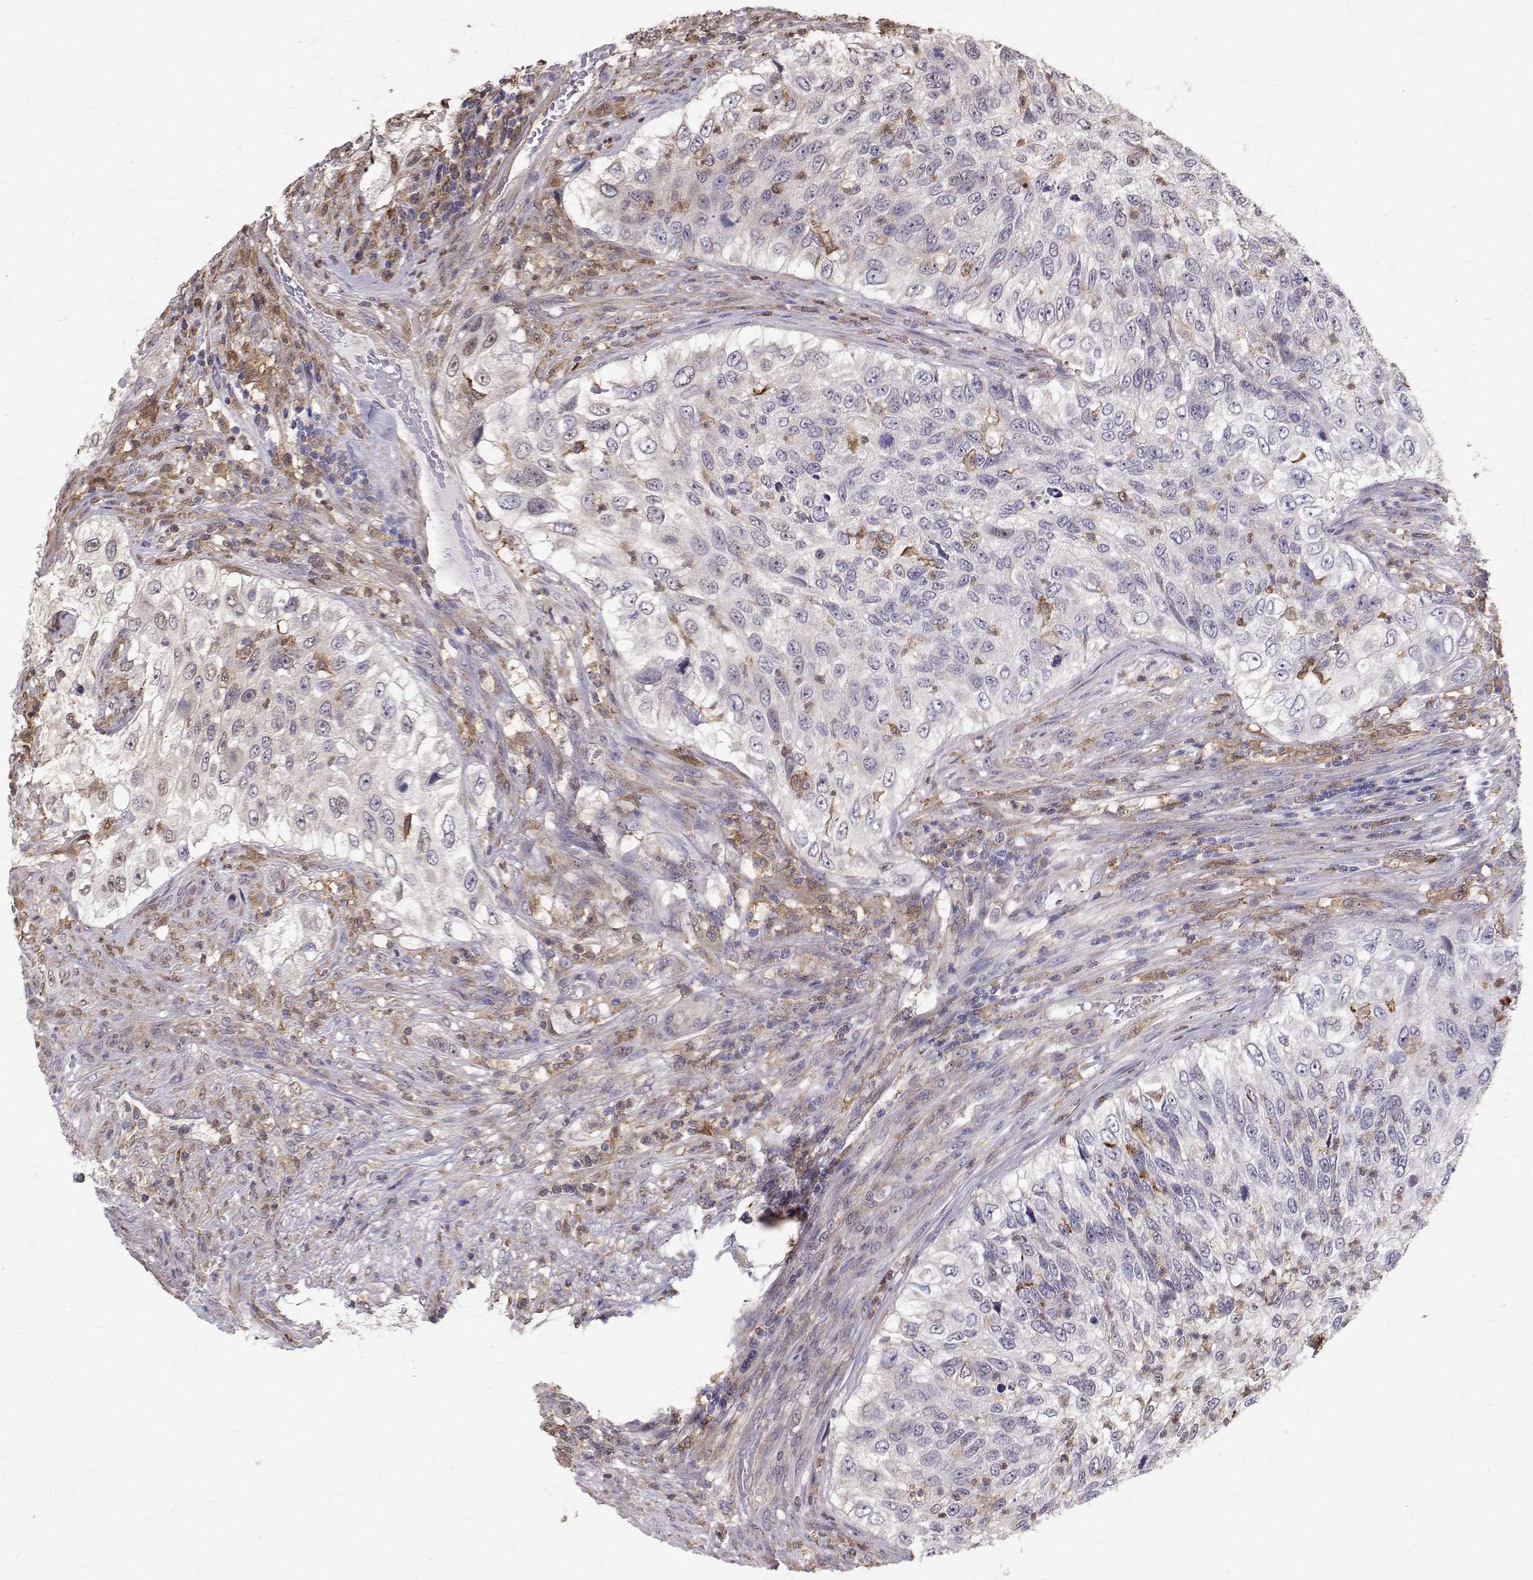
{"staining": {"intensity": "weak", "quantity": "<25%", "location": "nuclear"}, "tissue": "urothelial cancer", "cell_type": "Tumor cells", "image_type": "cancer", "snomed": [{"axis": "morphology", "description": "Urothelial carcinoma, High grade"}, {"axis": "topography", "description": "Urinary bladder"}], "caption": "Human urothelial cancer stained for a protein using immunohistochemistry (IHC) shows no staining in tumor cells.", "gene": "CCDC89", "patient": {"sex": "female", "age": 60}}